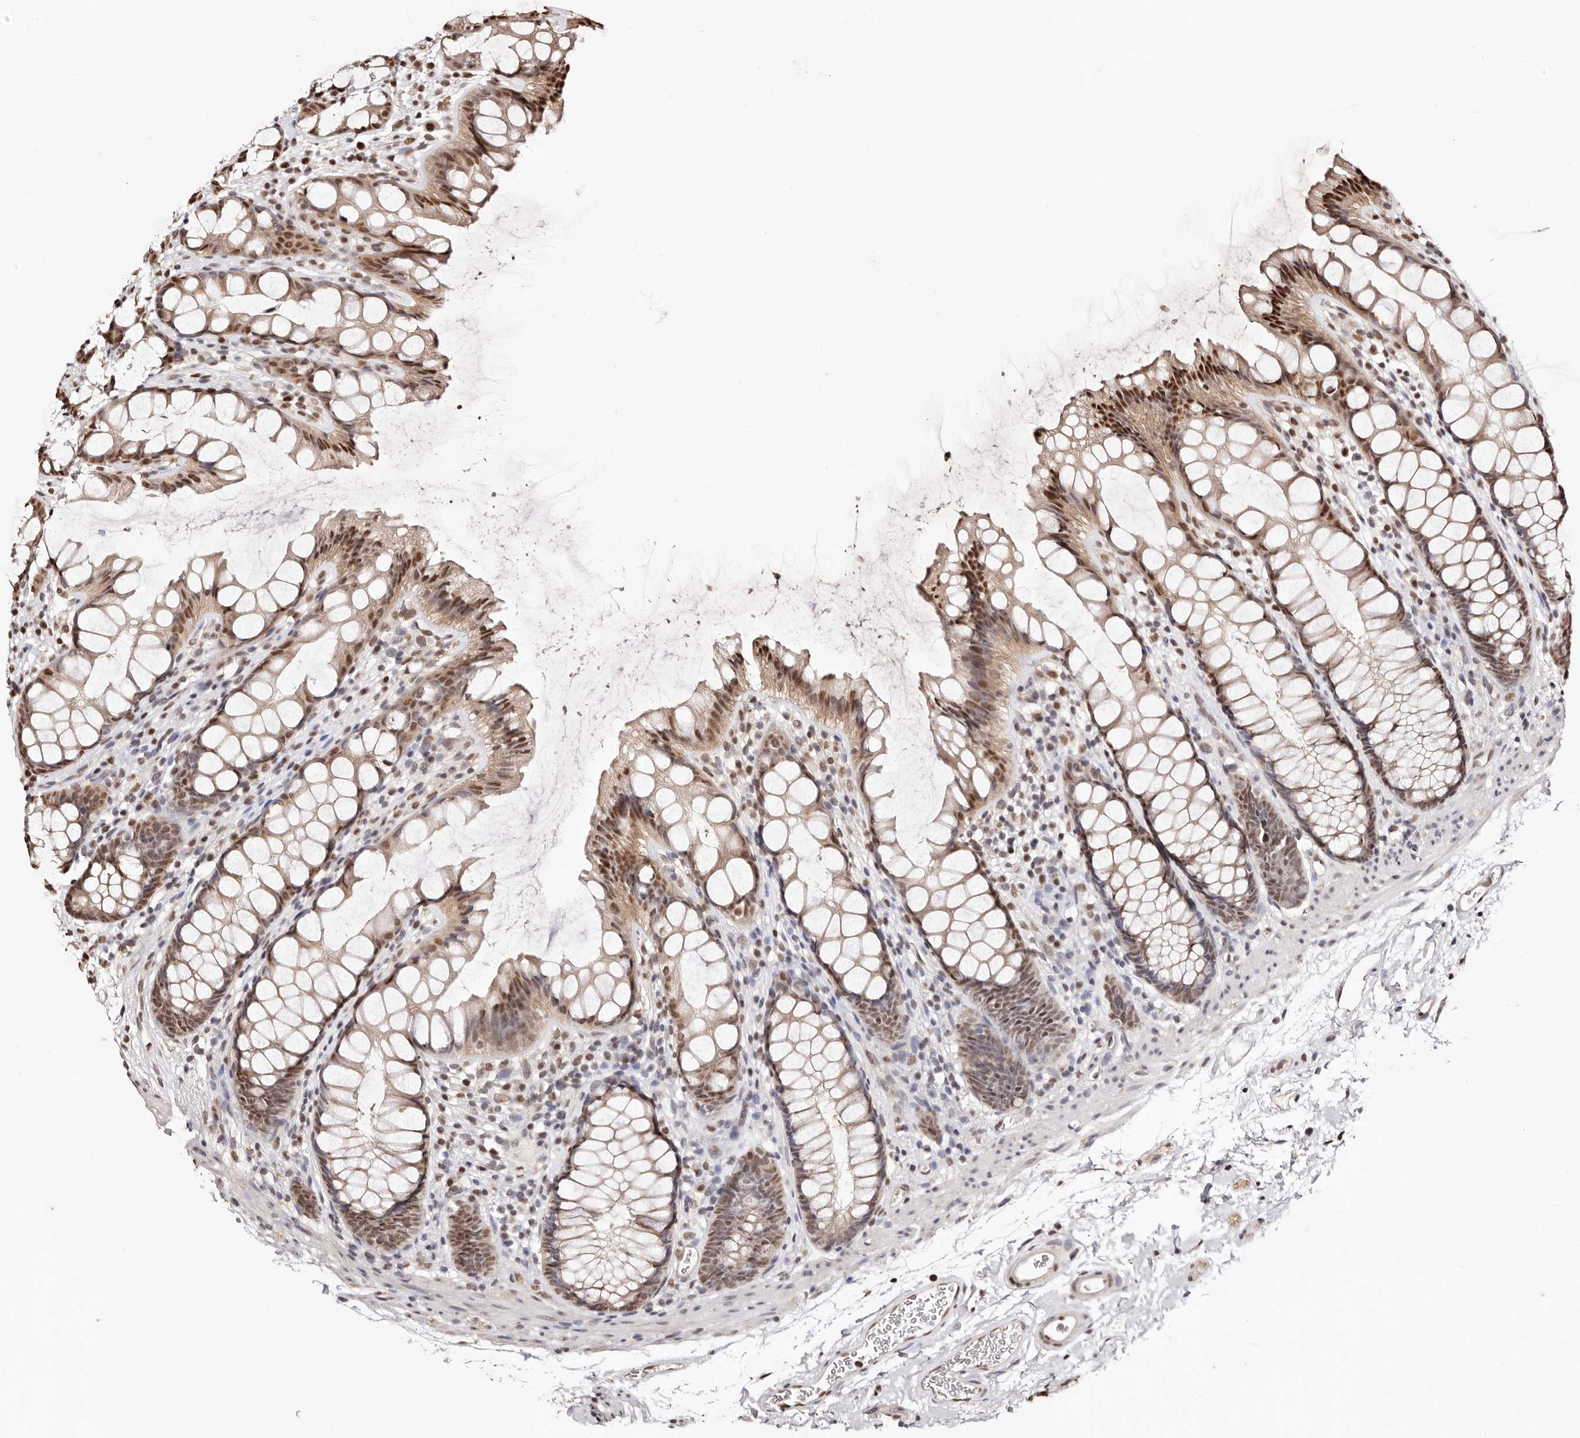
{"staining": {"intensity": "strong", "quantity": "25%-75%", "location": "nuclear"}, "tissue": "rectum", "cell_type": "Glandular cells", "image_type": "normal", "snomed": [{"axis": "morphology", "description": "Normal tissue, NOS"}, {"axis": "topography", "description": "Rectum"}], "caption": "Protein staining of normal rectum exhibits strong nuclear expression in approximately 25%-75% of glandular cells. The staining was performed using DAB, with brown indicating positive protein expression. Nuclei are stained blue with hematoxylin.", "gene": "BICRAL", "patient": {"sex": "female", "age": 65}}